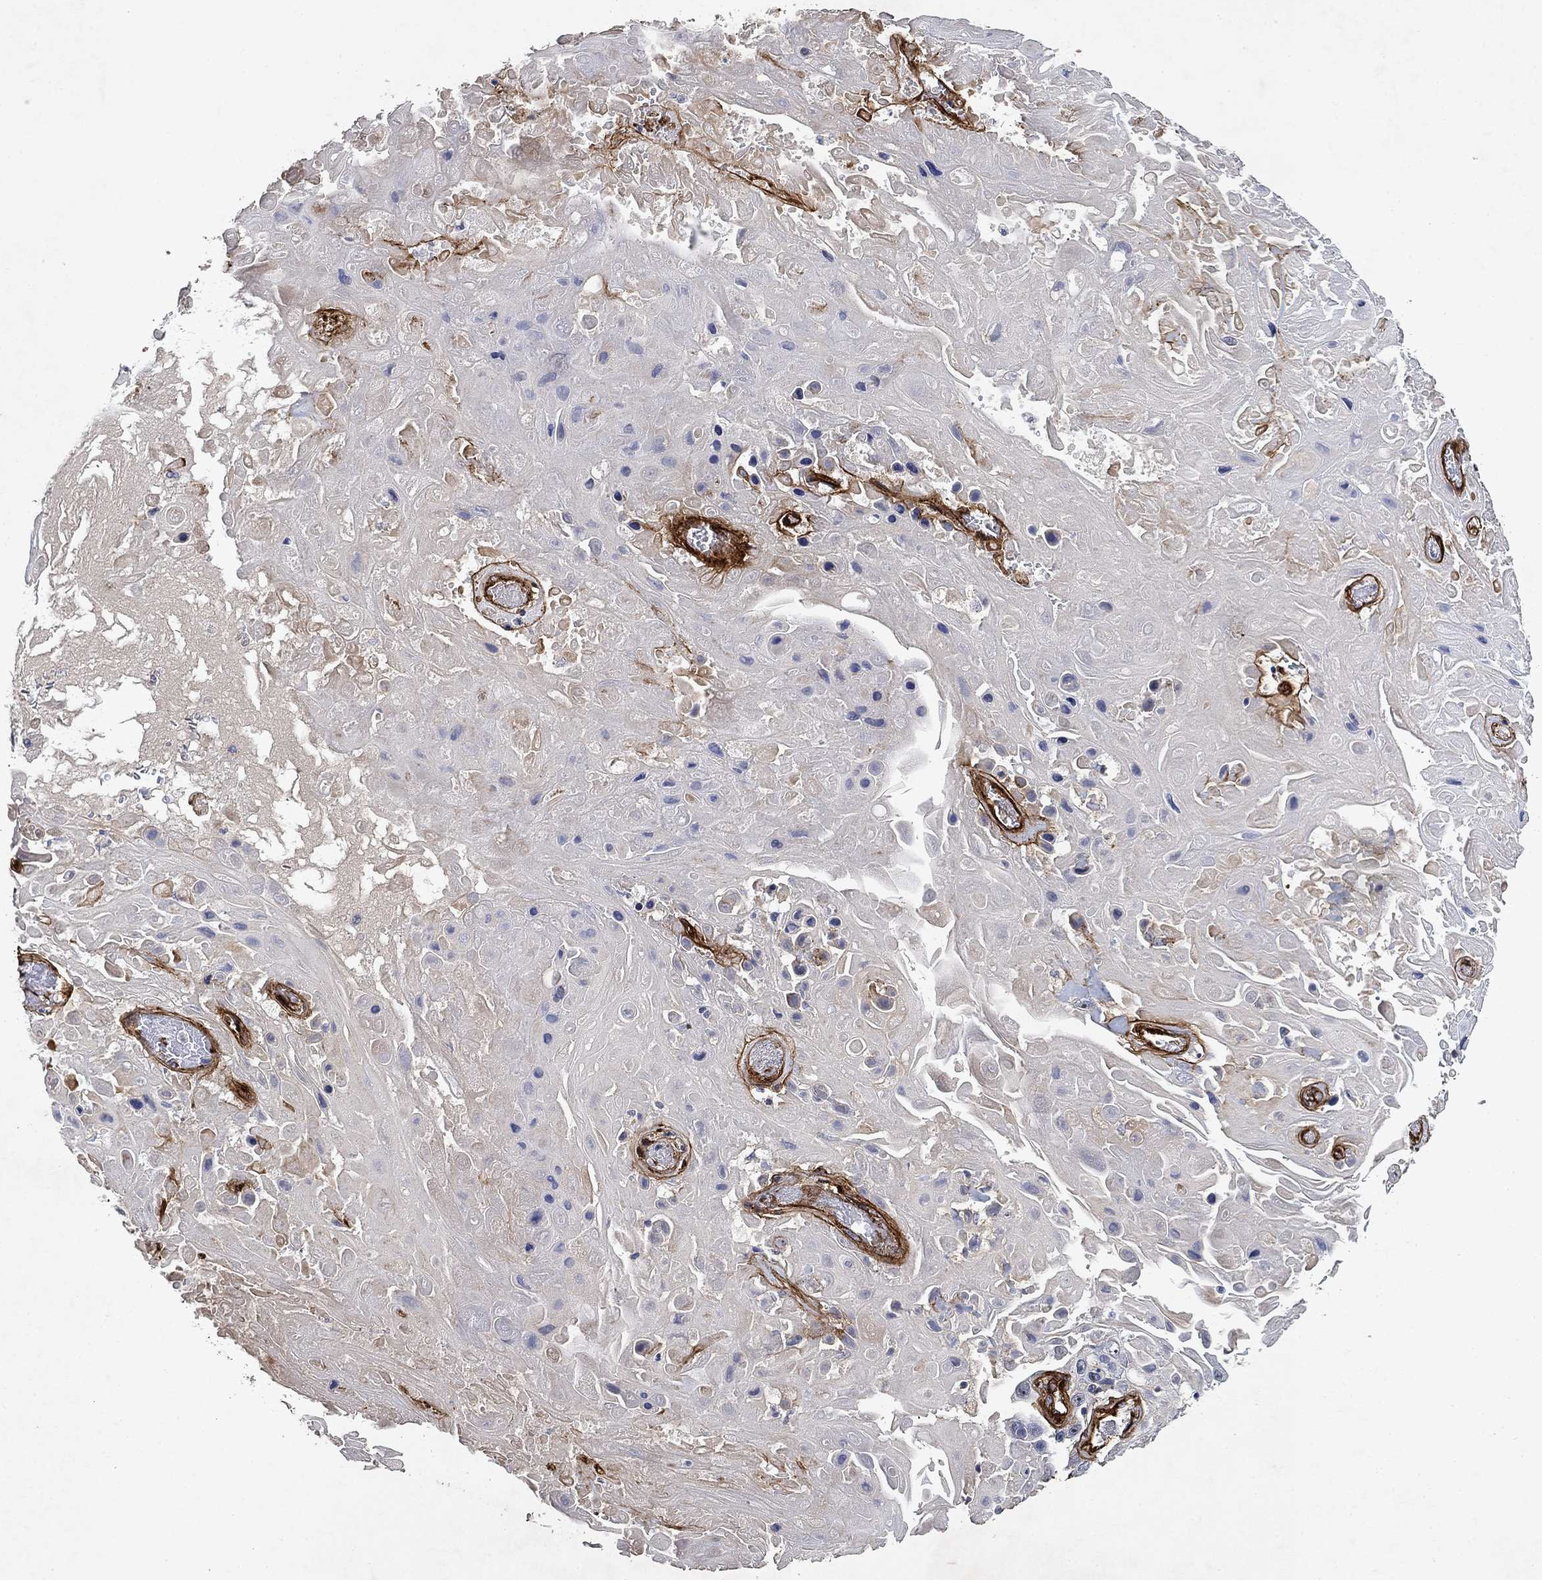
{"staining": {"intensity": "negative", "quantity": "none", "location": "none"}, "tissue": "skin cancer", "cell_type": "Tumor cells", "image_type": "cancer", "snomed": [{"axis": "morphology", "description": "Squamous cell carcinoma, NOS"}, {"axis": "topography", "description": "Skin"}], "caption": "The micrograph shows no significant staining in tumor cells of skin squamous cell carcinoma.", "gene": "COL4A2", "patient": {"sex": "male", "age": 82}}